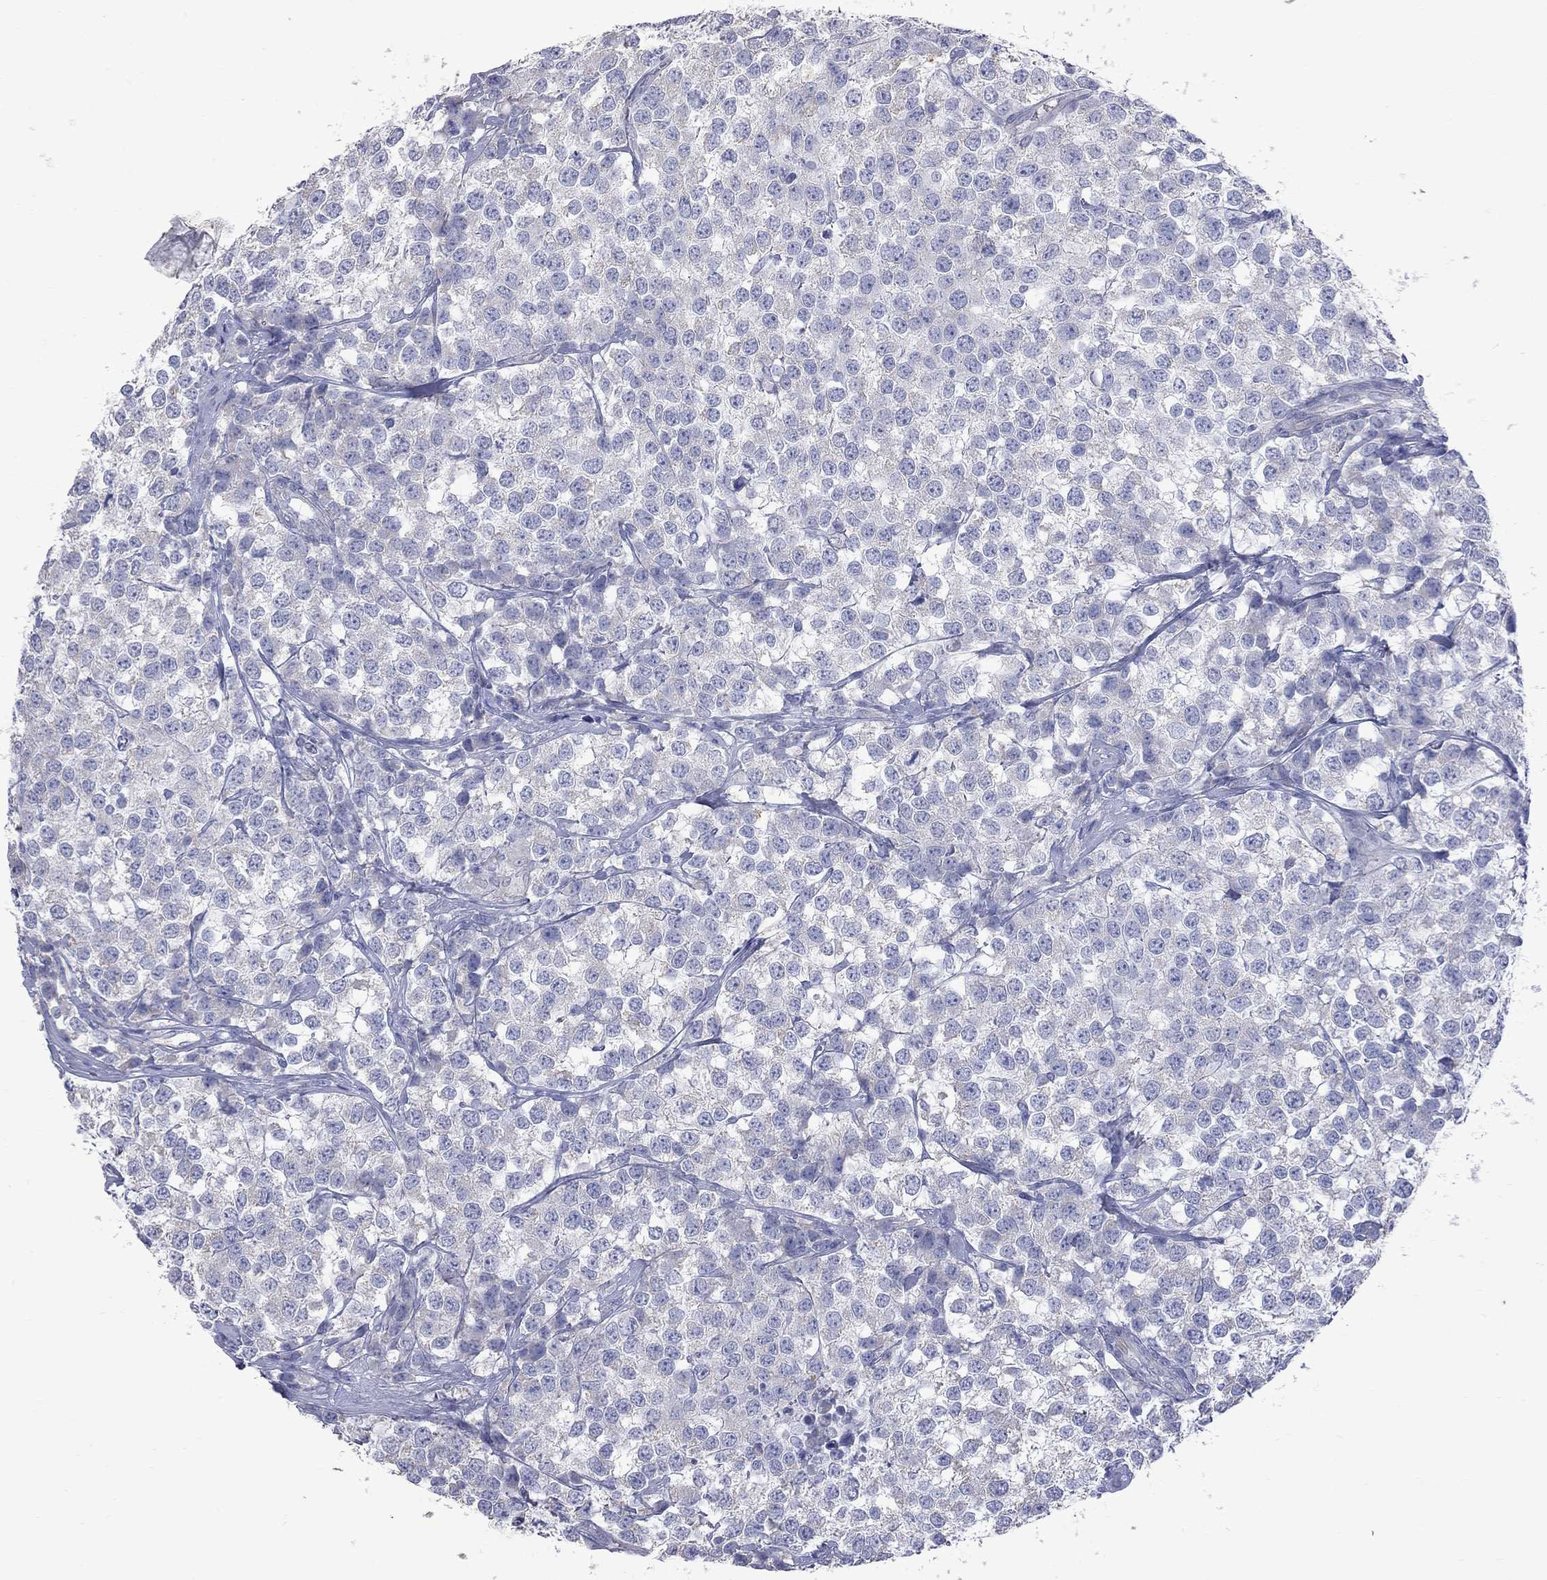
{"staining": {"intensity": "negative", "quantity": "none", "location": "none"}, "tissue": "testis cancer", "cell_type": "Tumor cells", "image_type": "cancer", "snomed": [{"axis": "morphology", "description": "Seminoma, NOS"}, {"axis": "topography", "description": "Testis"}], "caption": "Protein analysis of testis cancer (seminoma) shows no significant expression in tumor cells.", "gene": "KCND2", "patient": {"sex": "male", "age": 59}}